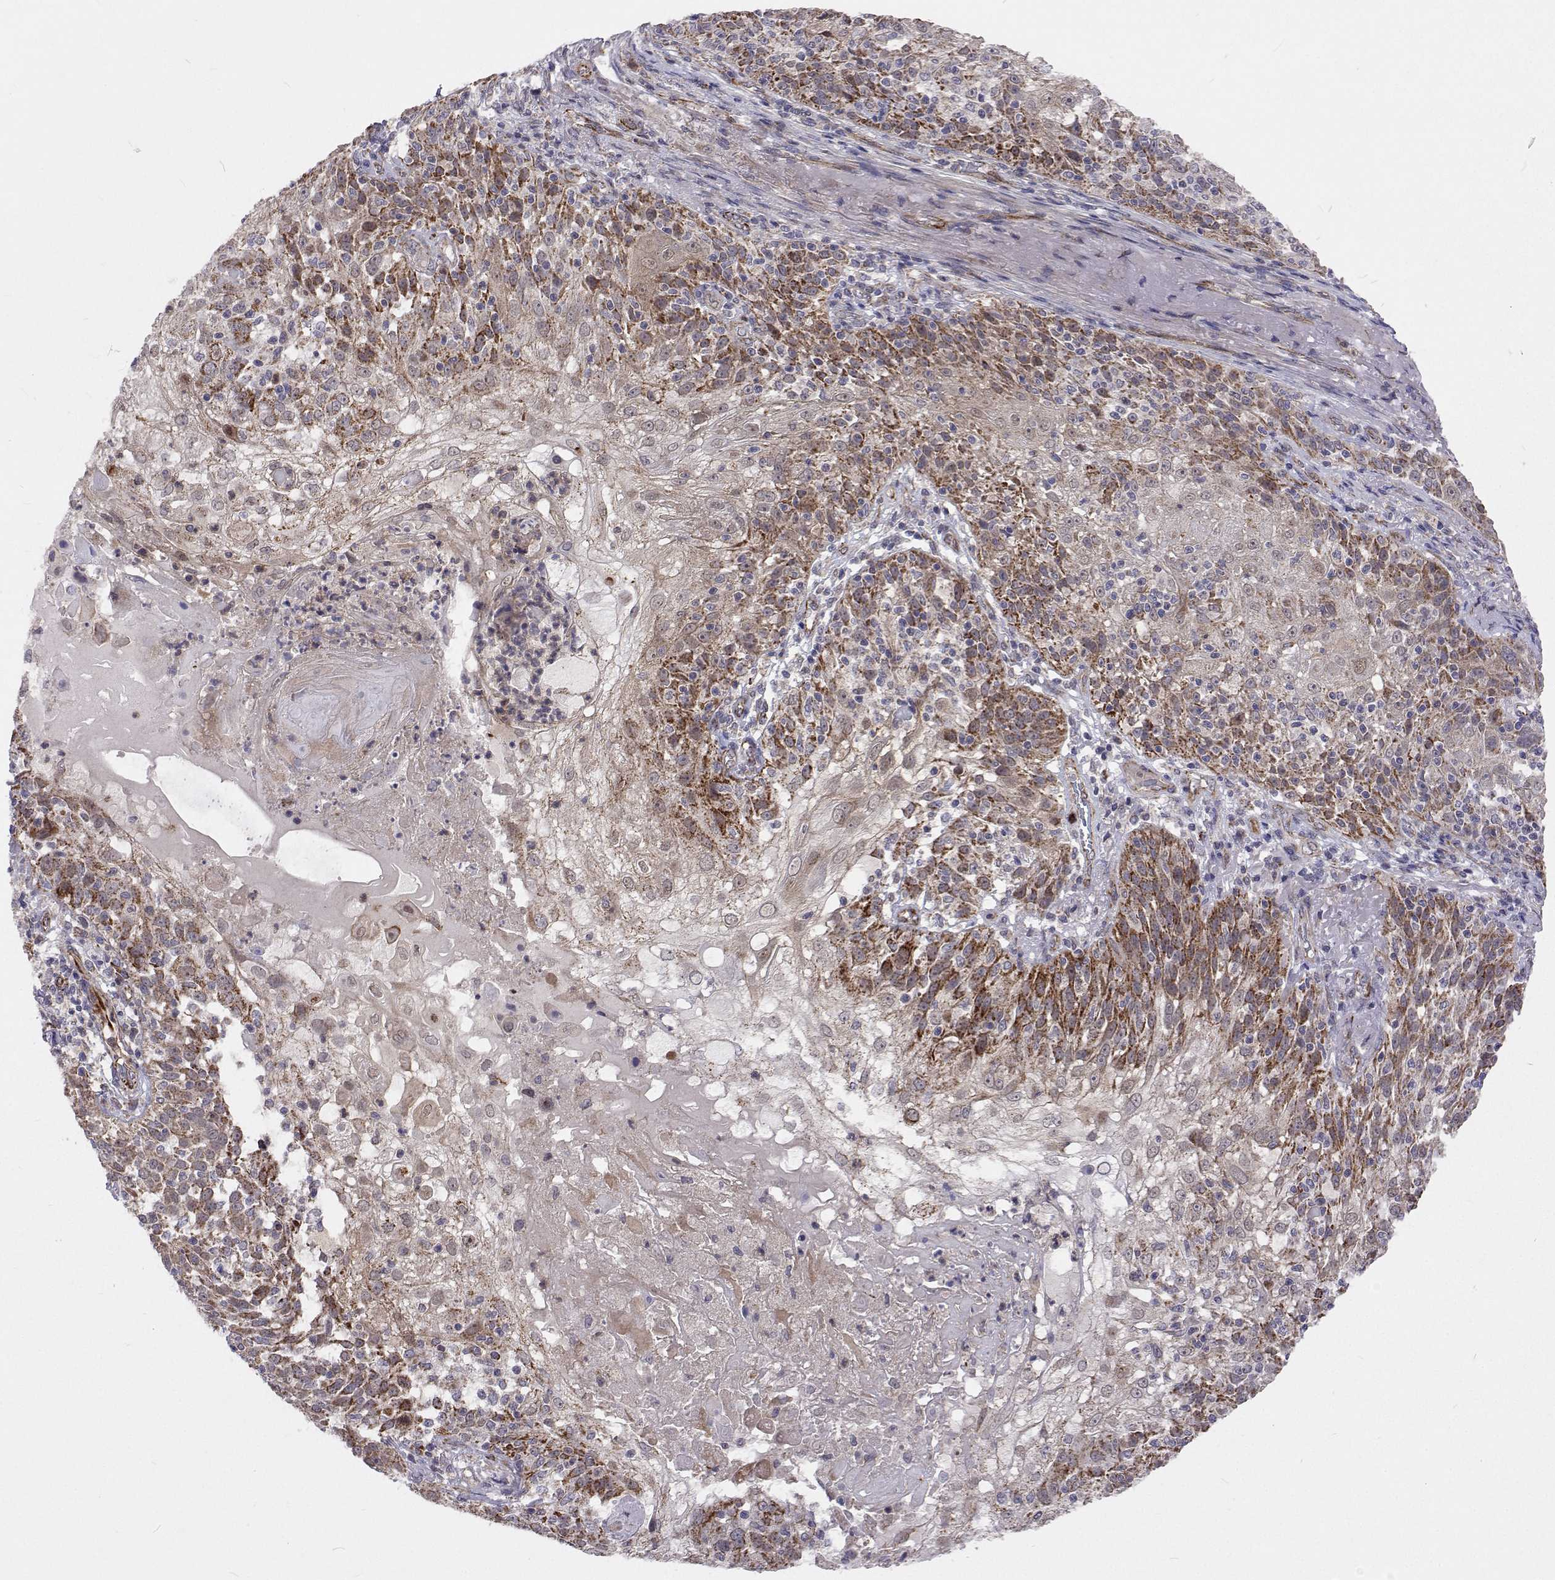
{"staining": {"intensity": "moderate", "quantity": "25%-75%", "location": "cytoplasmic/membranous"}, "tissue": "skin cancer", "cell_type": "Tumor cells", "image_type": "cancer", "snomed": [{"axis": "morphology", "description": "Normal tissue, NOS"}, {"axis": "morphology", "description": "Squamous cell carcinoma, NOS"}, {"axis": "topography", "description": "Skin"}], "caption": "Brown immunohistochemical staining in skin cancer demonstrates moderate cytoplasmic/membranous positivity in about 25%-75% of tumor cells. The protein is shown in brown color, while the nuclei are stained blue.", "gene": "DHTKD1", "patient": {"sex": "female", "age": 83}}